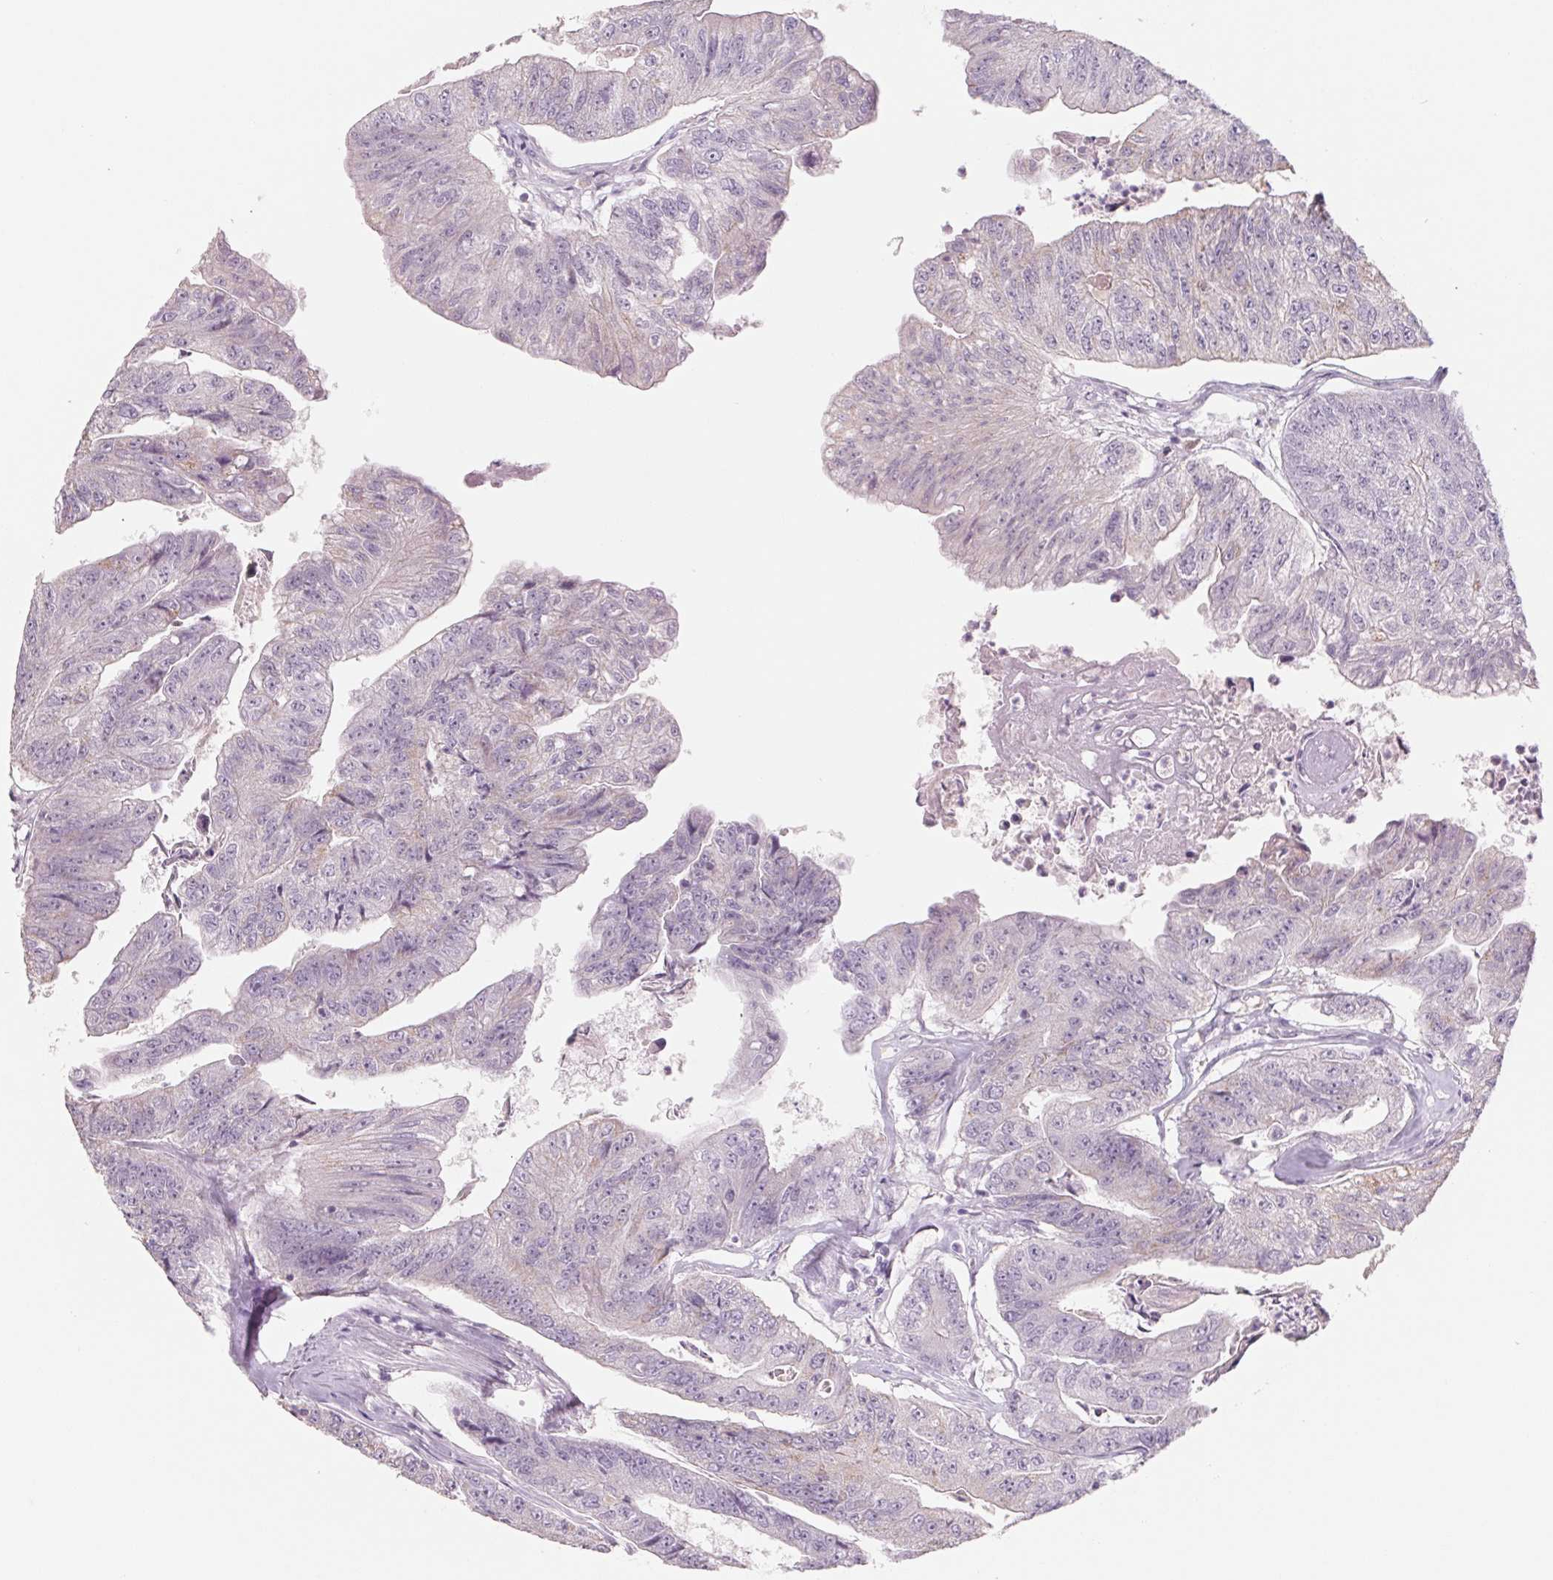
{"staining": {"intensity": "negative", "quantity": "none", "location": "none"}, "tissue": "colorectal cancer", "cell_type": "Tumor cells", "image_type": "cancer", "snomed": [{"axis": "morphology", "description": "Adenocarcinoma, NOS"}, {"axis": "topography", "description": "Colon"}], "caption": "This micrograph is of colorectal cancer (adenocarcinoma) stained with IHC to label a protein in brown with the nuclei are counter-stained blue. There is no staining in tumor cells. (Immunohistochemistry (ihc), brightfield microscopy, high magnification).", "gene": "POU1F1", "patient": {"sex": "female", "age": 67}}